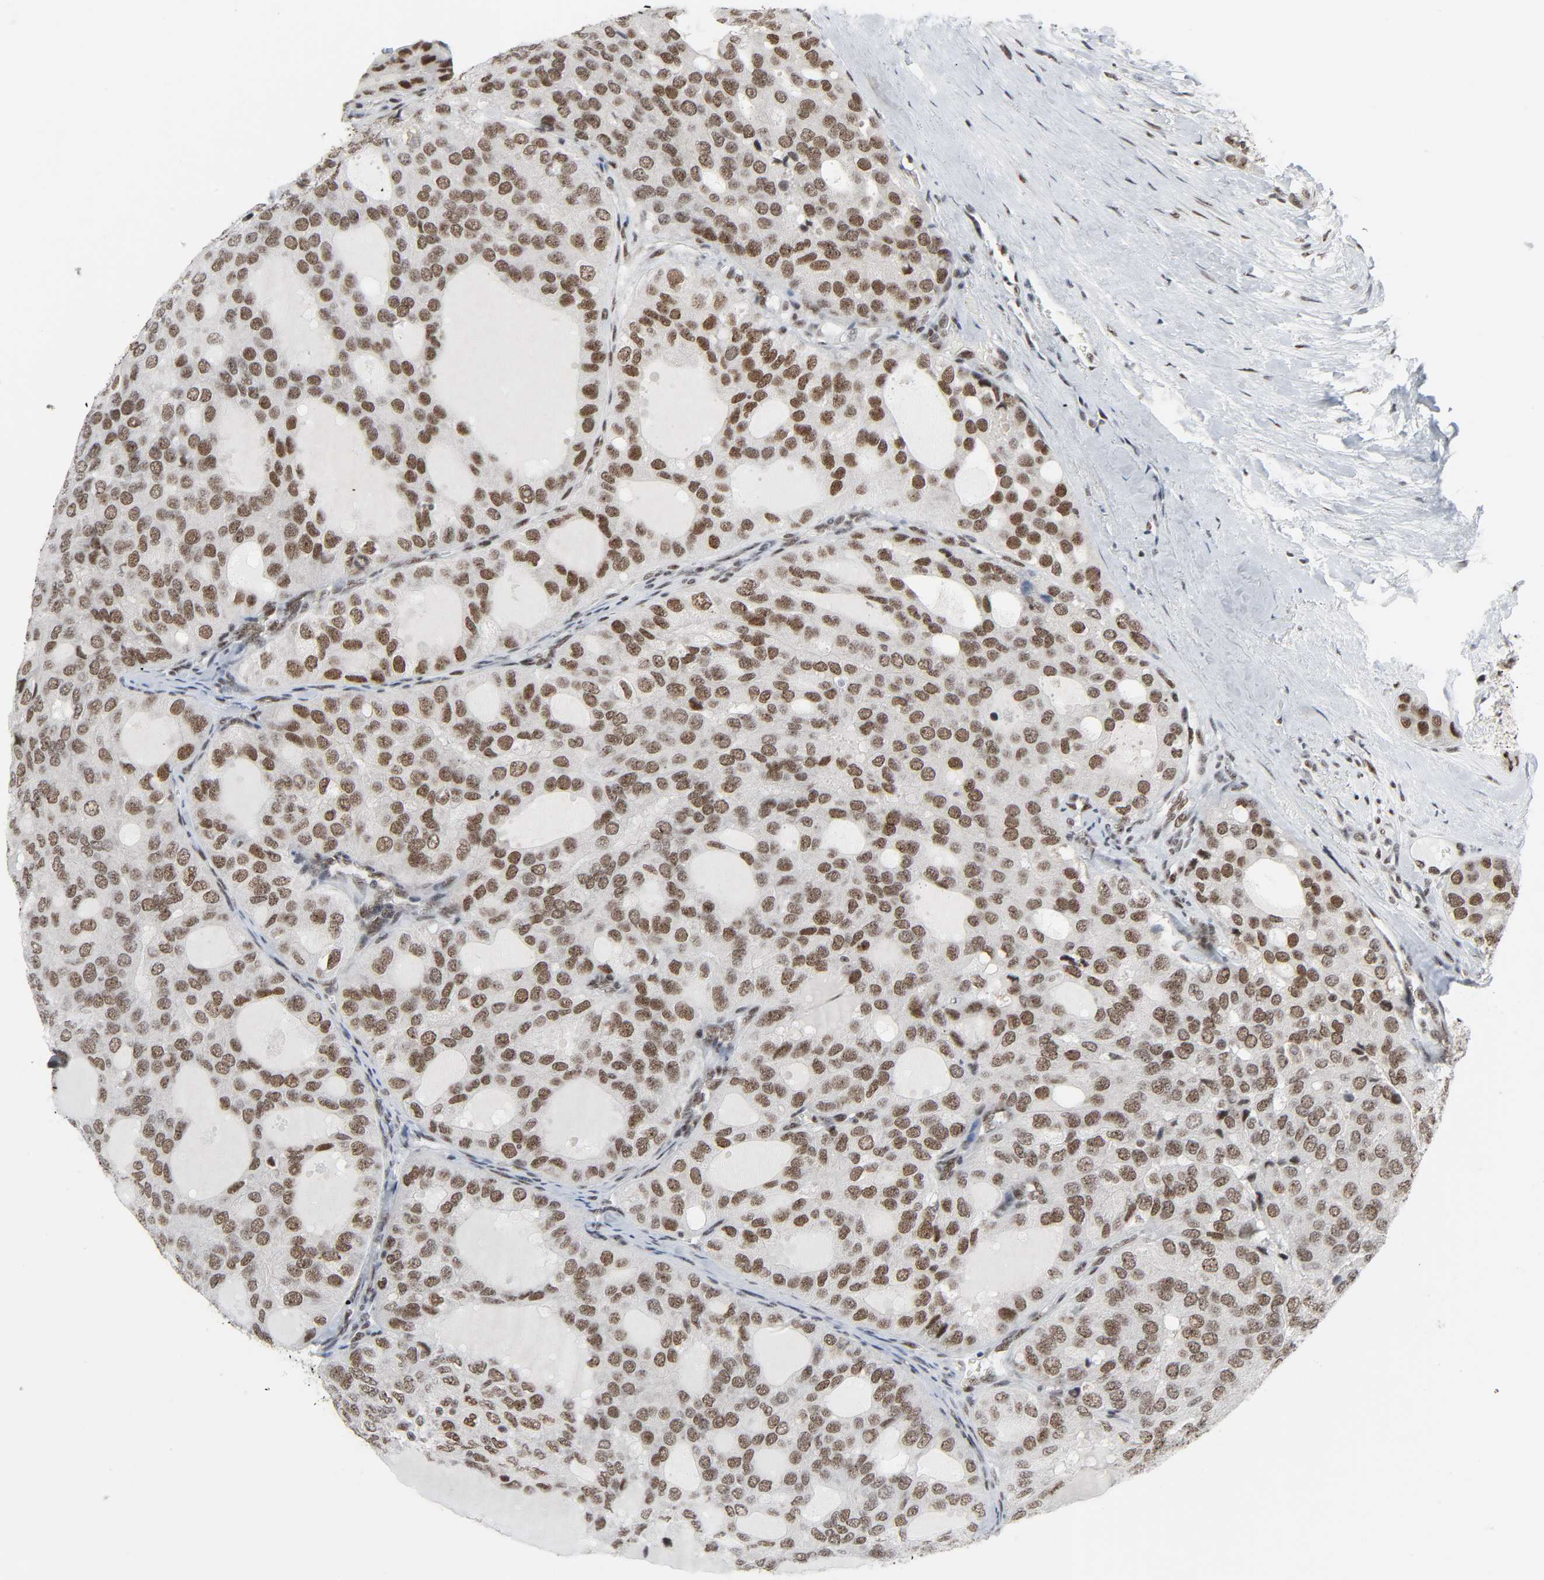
{"staining": {"intensity": "moderate", "quantity": ">75%", "location": "nuclear"}, "tissue": "thyroid cancer", "cell_type": "Tumor cells", "image_type": "cancer", "snomed": [{"axis": "morphology", "description": "Follicular adenoma carcinoma, NOS"}, {"axis": "topography", "description": "Thyroid gland"}], "caption": "Human follicular adenoma carcinoma (thyroid) stained with a protein marker shows moderate staining in tumor cells.", "gene": "CDK7", "patient": {"sex": "male", "age": 75}}